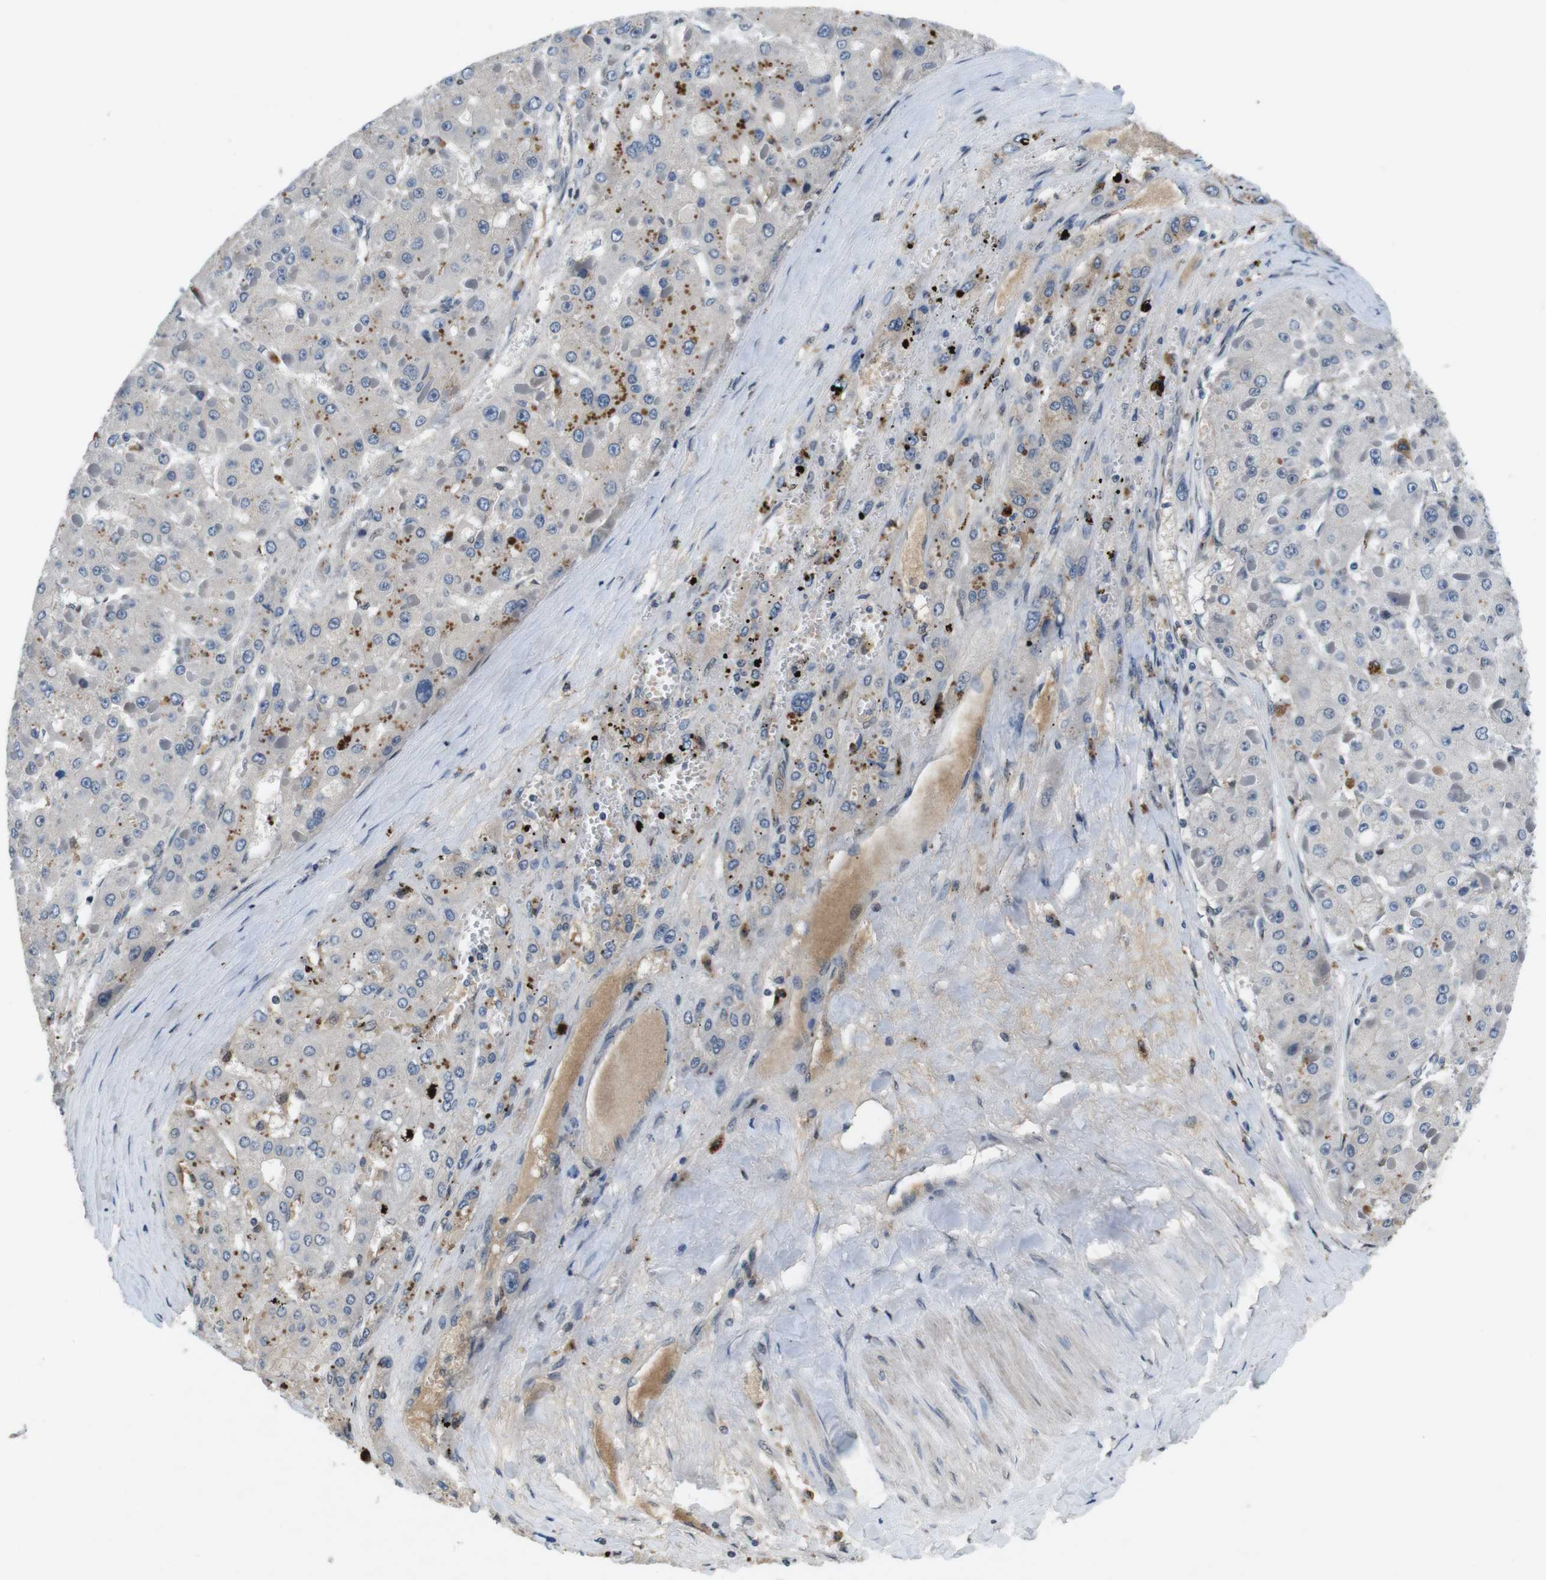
{"staining": {"intensity": "negative", "quantity": "none", "location": "none"}, "tissue": "liver cancer", "cell_type": "Tumor cells", "image_type": "cancer", "snomed": [{"axis": "morphology", "description": "Carcinoma, Hepatocellular, NOS"}, {"axis": "topography", "description": "Liver"}], "caption": "Tumor cells are negative for protein expression in human liver cancer.", "gene": "CD163L1", "patient": {"sex": "female", "age": 73}}